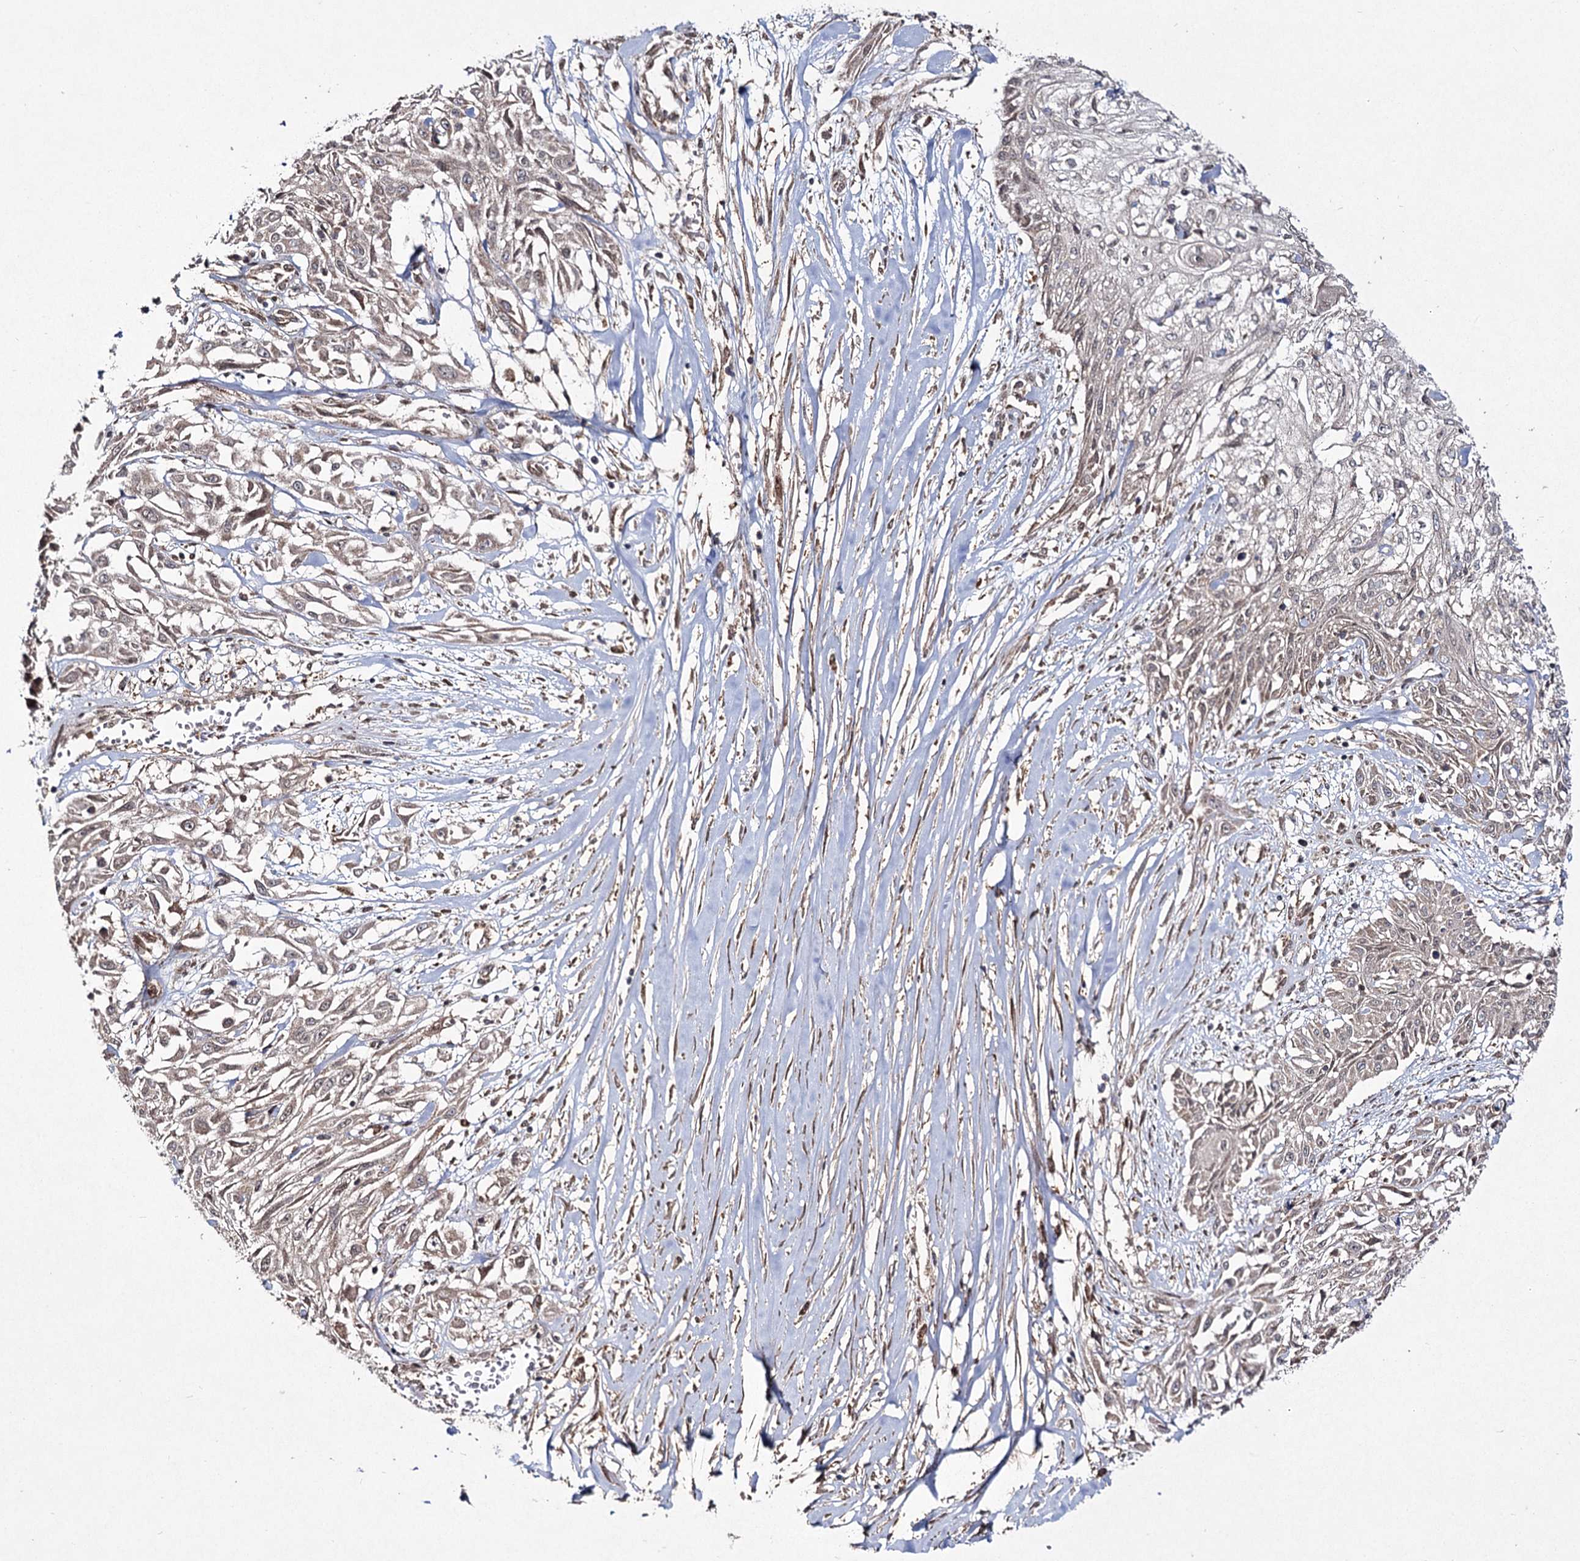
{"staining": {"intensity": "weak", "quantity": "25%-75%", "location": "cytoplasmic/membranous"}, "tissue": "skin cancer", "cell_type": "Tumor cells", "image_type": "cancer", "snomed": [{"axis": "morphology", "description": "Squamous cell carcinoma, NOS"}, {"axis": "morphology", "description": "Squamous cell carcinoma, metastatic, NOS"}, {"axis": "topography", "description": "Skin"}, {"axis": "topography", "description": "Lymph node"}], "caption": "This is an image of immunohistochemistry (IHC) staining of skin squamous cell carcinoma, which shows weak expression in the cytoplasmic/membranous of tumor cells.", "gene": "TRNT1", "patient": {"sex": "male", "age": 75}}